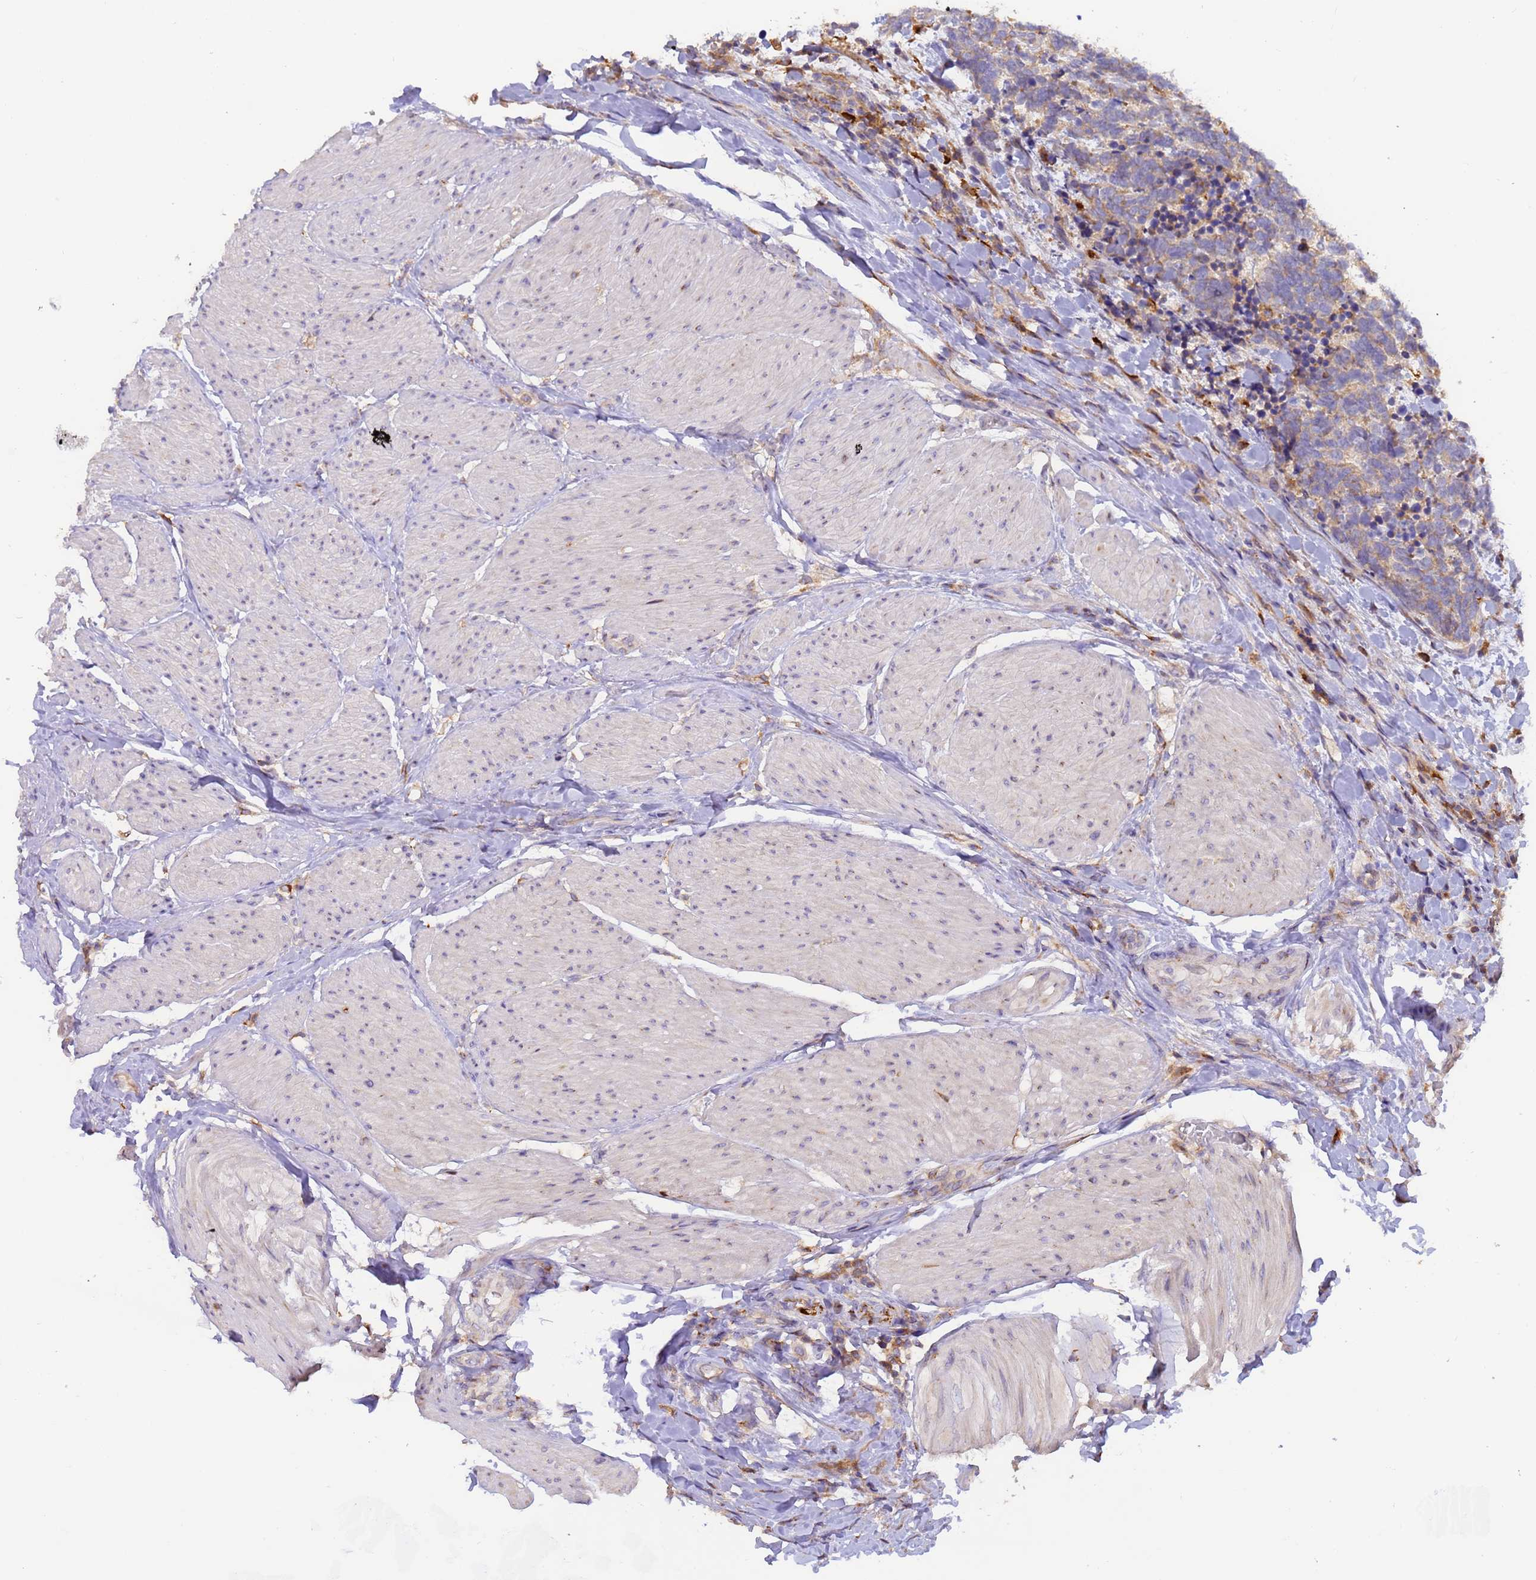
{"staining": {"intensity": "weak", "quantity": "25%-75%", "location": "cytoplasmic/membranous"}, "tissue": "carcinoid", "cell_type": "Tumor cells", "image_type": "cancer", "snomed": [{"axis": "morphology", "description": "Carcinoma, NOS"}, {"axis": "morphology", "description": "Carcinoid, malignant, NOS"}, {"axis": "topography", "description": "Urinary bladder"}], "caption": "Immunohistochemistry (IHC) (DAB) staining of carcinoma exhibits weak cytoplasmic/membranous protein expression in about 25%-75% of tumor cells.", "gene": "M6PR", "patient": {"sex": "male", "age": 57}}